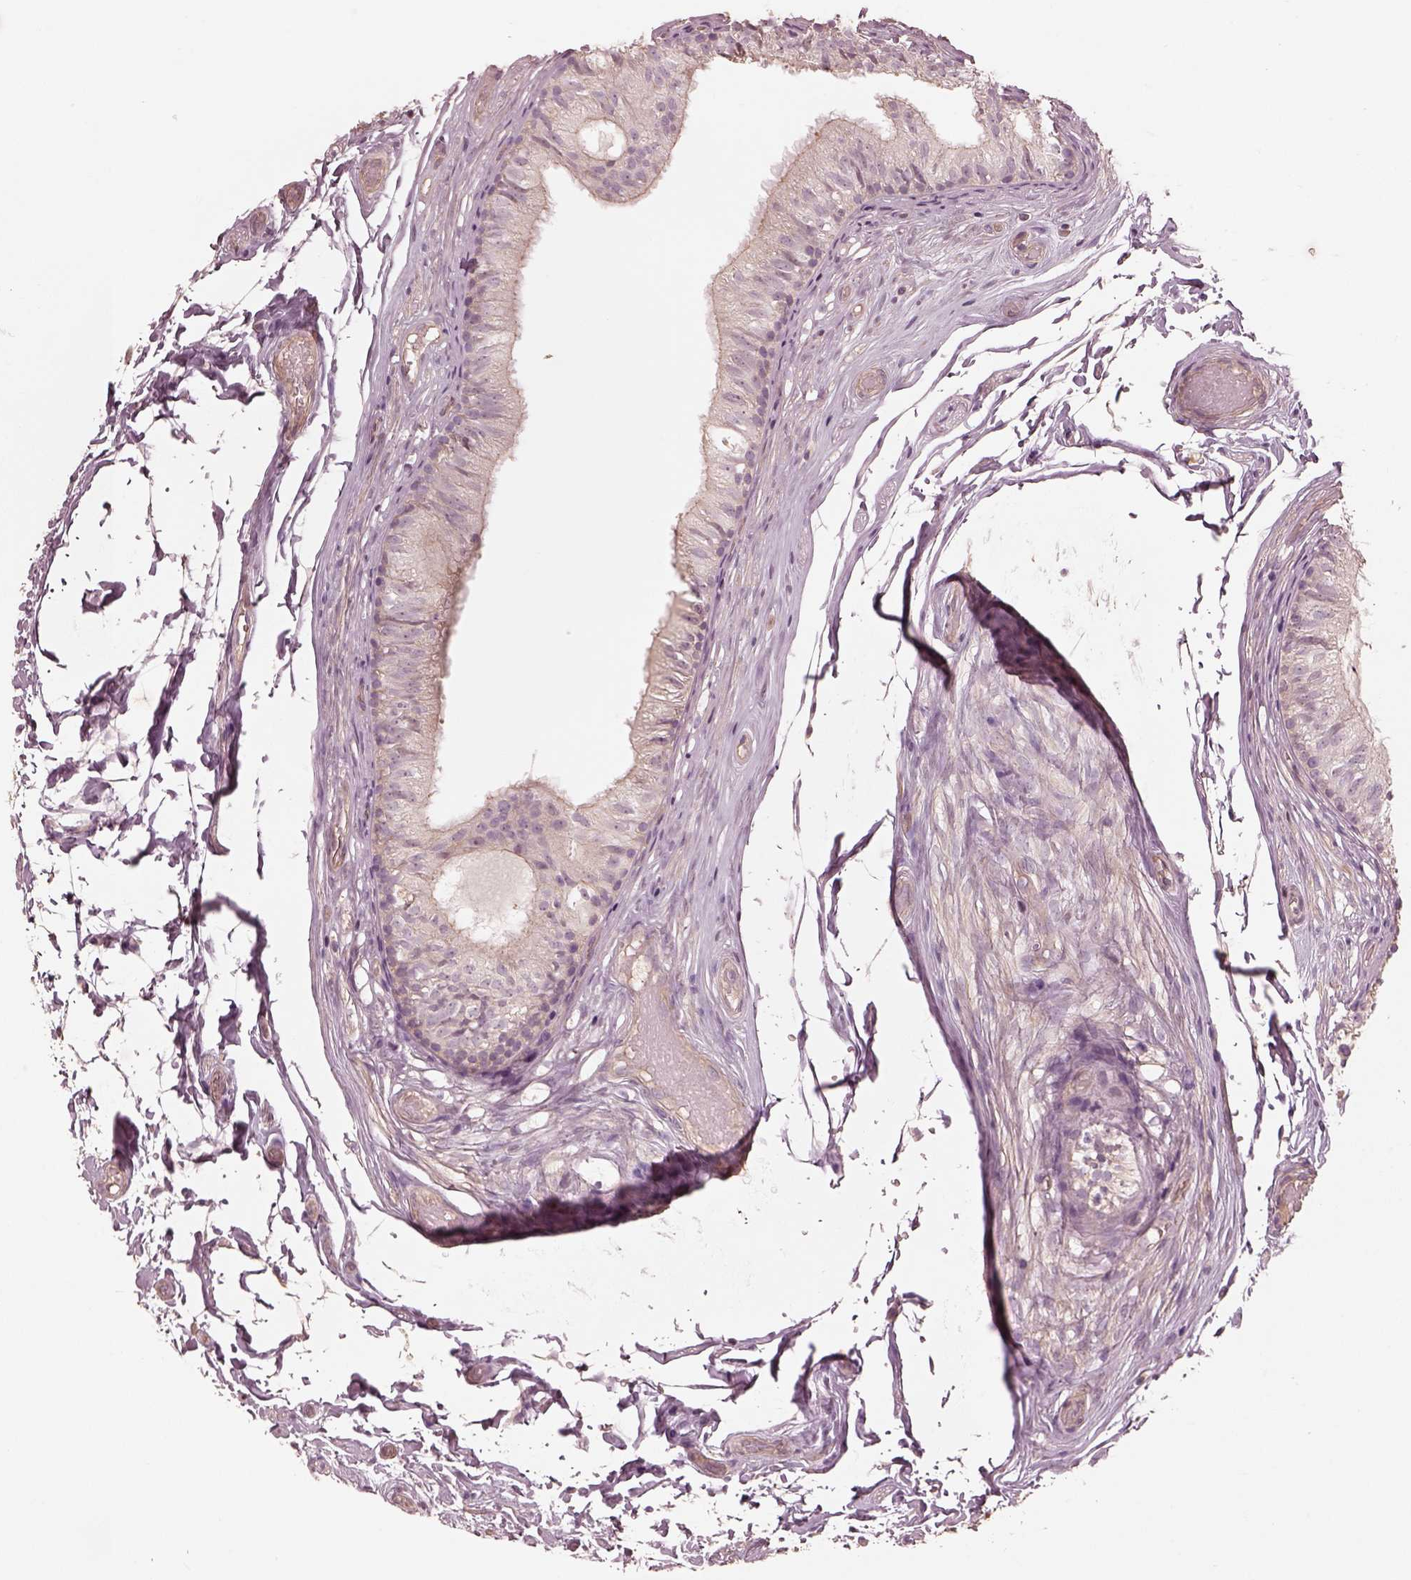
{"staining": {"intensity": "weak", "quantity": "25%-75%", "location": "cytoplasmic/membranous"}, "tissue": "epididymis", "cell_type": "Glandular cells", "image_type": "normal", "snomed": [{"axis": "morphology", "description": "Normal tissue, NOS"}, {"axis": "topography", "description": "Epididymis"}], "caption": "Weak cytoplasmic/membranous protein positivity is identified in about 25%-75% of glandular cells in epididymis.", "gene": "OTOGL", "patient": {"sex": "male", "age": 29}}